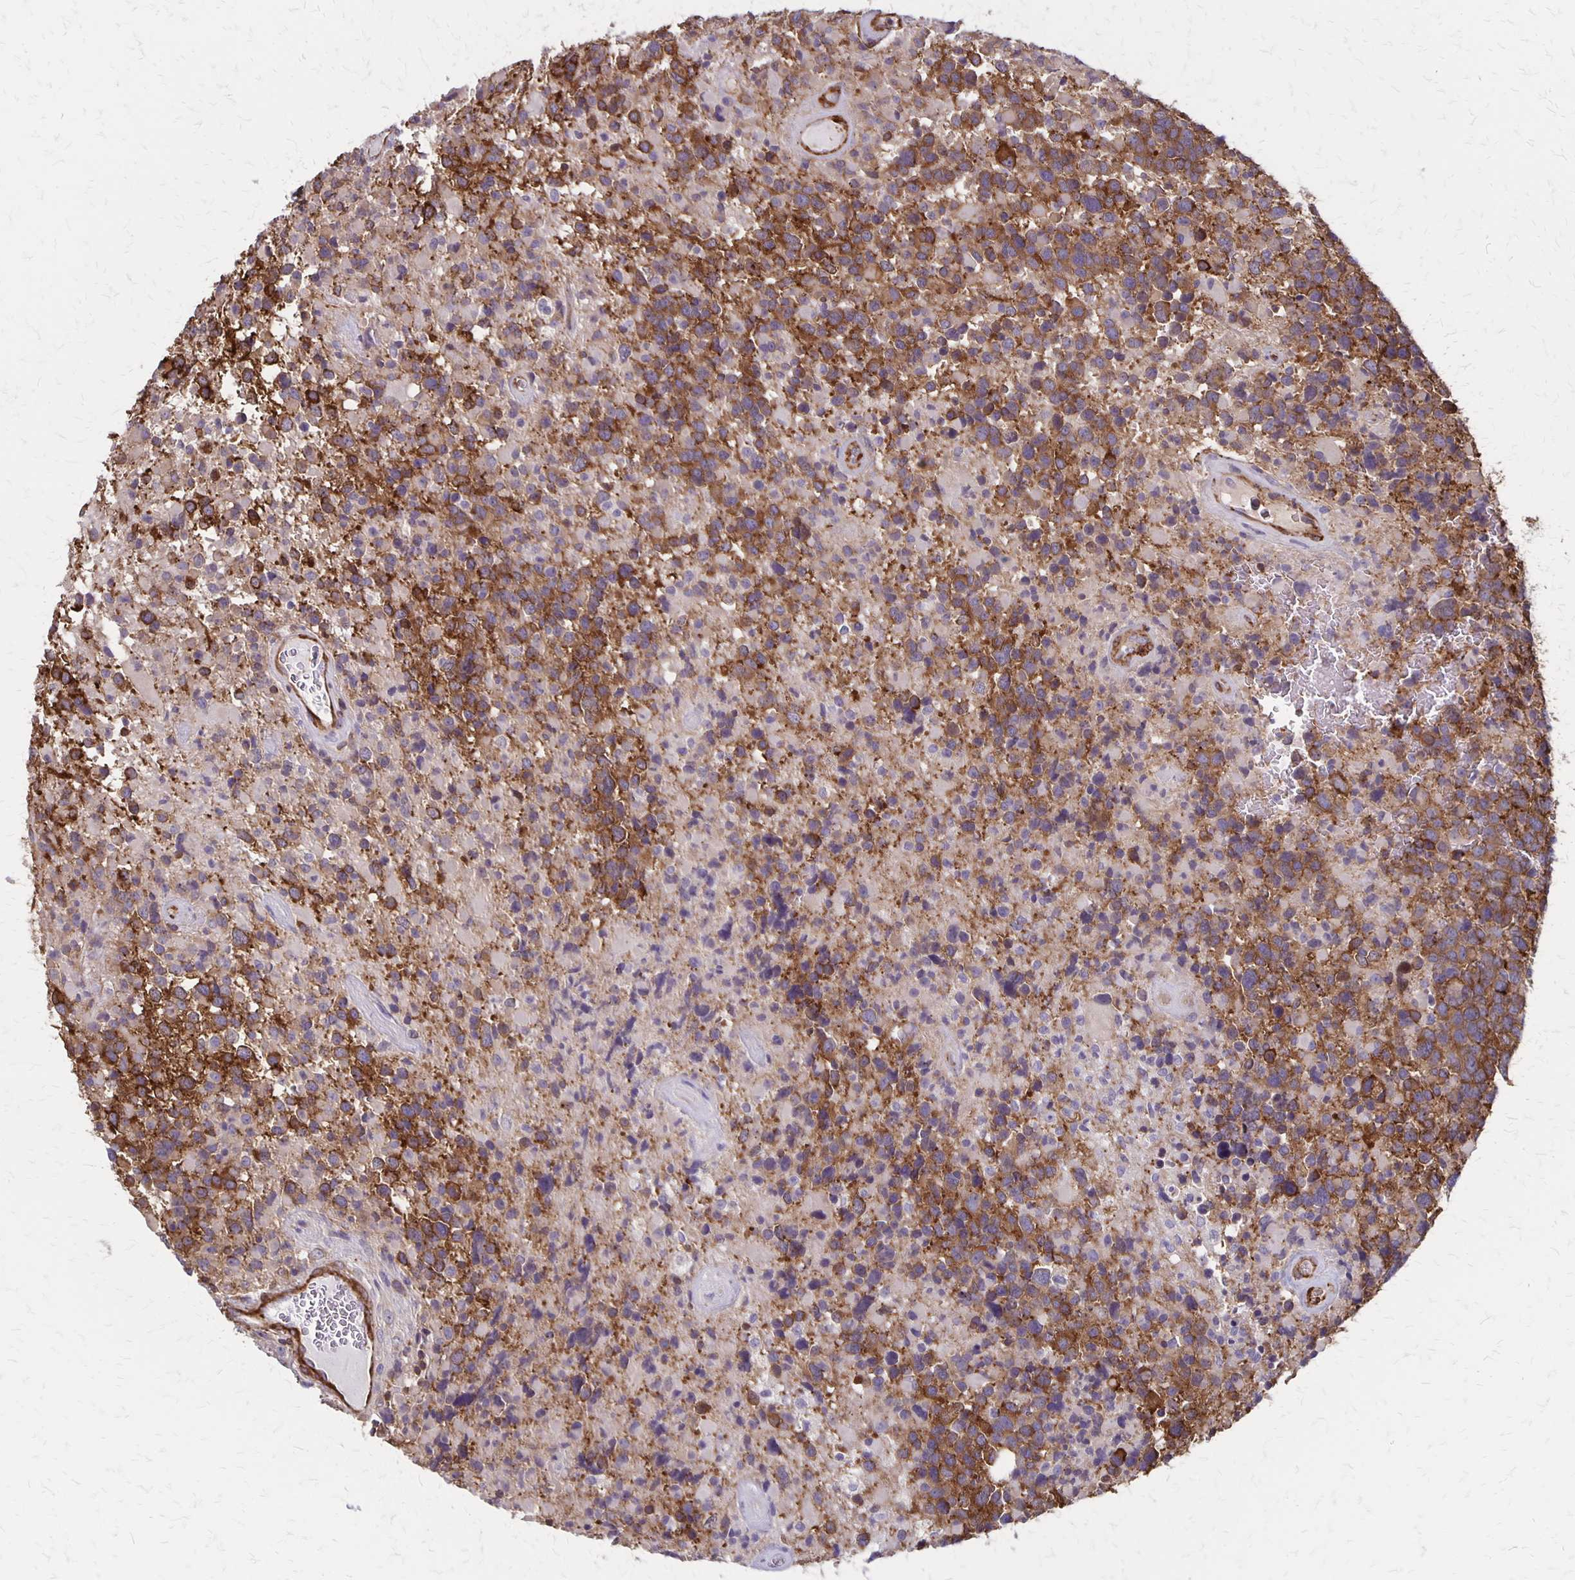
{"staining": {"intensity": "strong", "quantity": "25%-75%", "location": "cytoplasmic/membranous"}, "tissue": "glioma", "cell_type": "Tumor cells", "image_type": "cancer", "snomed": [{"axis": "morphology", "description": "Glioma, malignant, High grade"}, {"axis": "topography", "description": "Brain"}], "caption": "Malignant high-grade glioma tissue reveals strong cytoplasmic/membranous staining in about 25%-75% of tumor cells (IHC, brightfield microscopy, high magnification).", "gene": "SEPTIN5", "patient": {"sex": "female", "age": 40}}